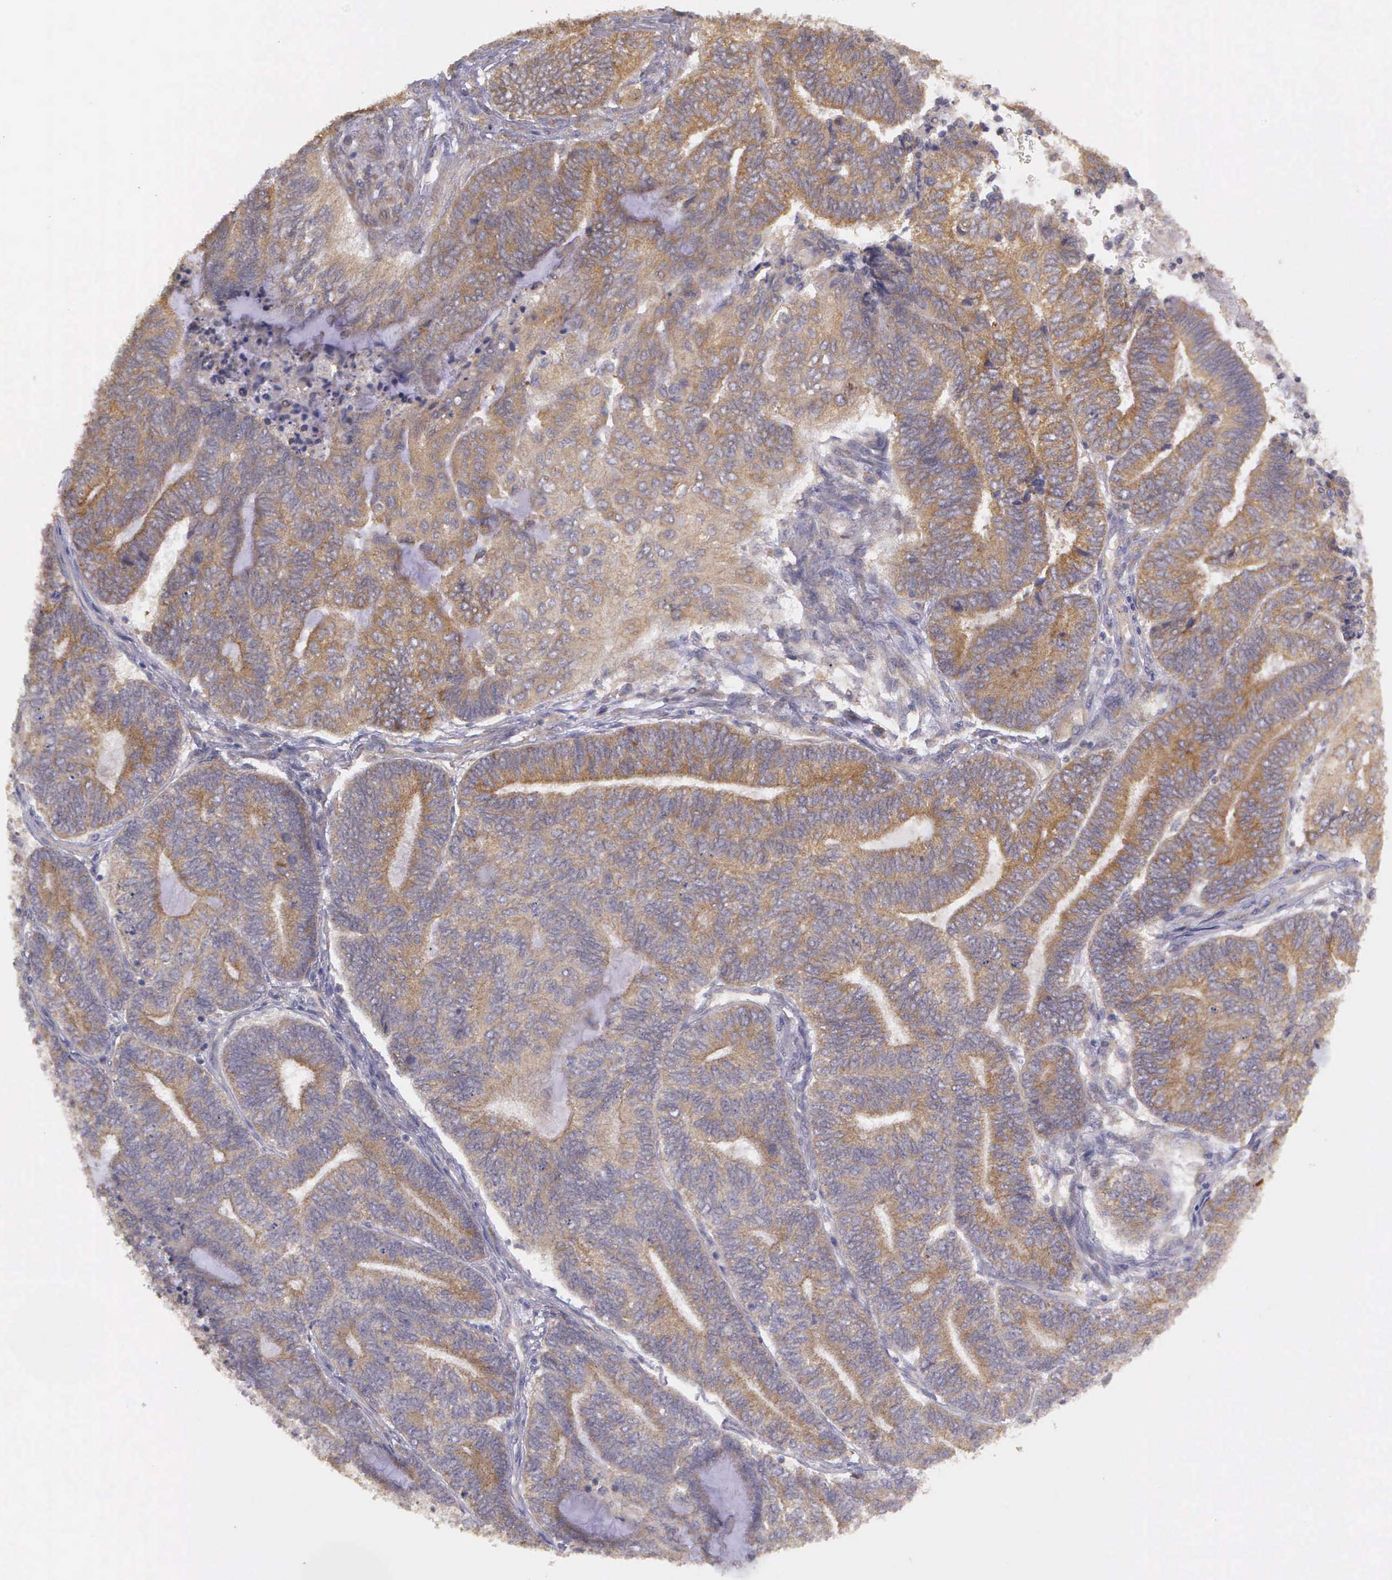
{"staining": {"intensity": "moderate", "quantity": ">75%", "location": "cytoplasmic/membranous"}, "tissue": "endometrial cancer", "cell_type": "Tumor cells", "image_type": "cancer", "snomed": [{"axis": "morphology", "description": "Adenocarcinoma, NOS"}, {"axis": "topography", "description": "Uterus"}, {"axis": "topography", "description": "Endometrium"}], "caption": "A photomicrograph of endometrial cancer (adenocarcinoma) stained for a protein shows moderate cytoplasmic/membranous brown staining in tumor cells.", "gene": "EIF5", "patient": {"sex": "female", "age": 70}}